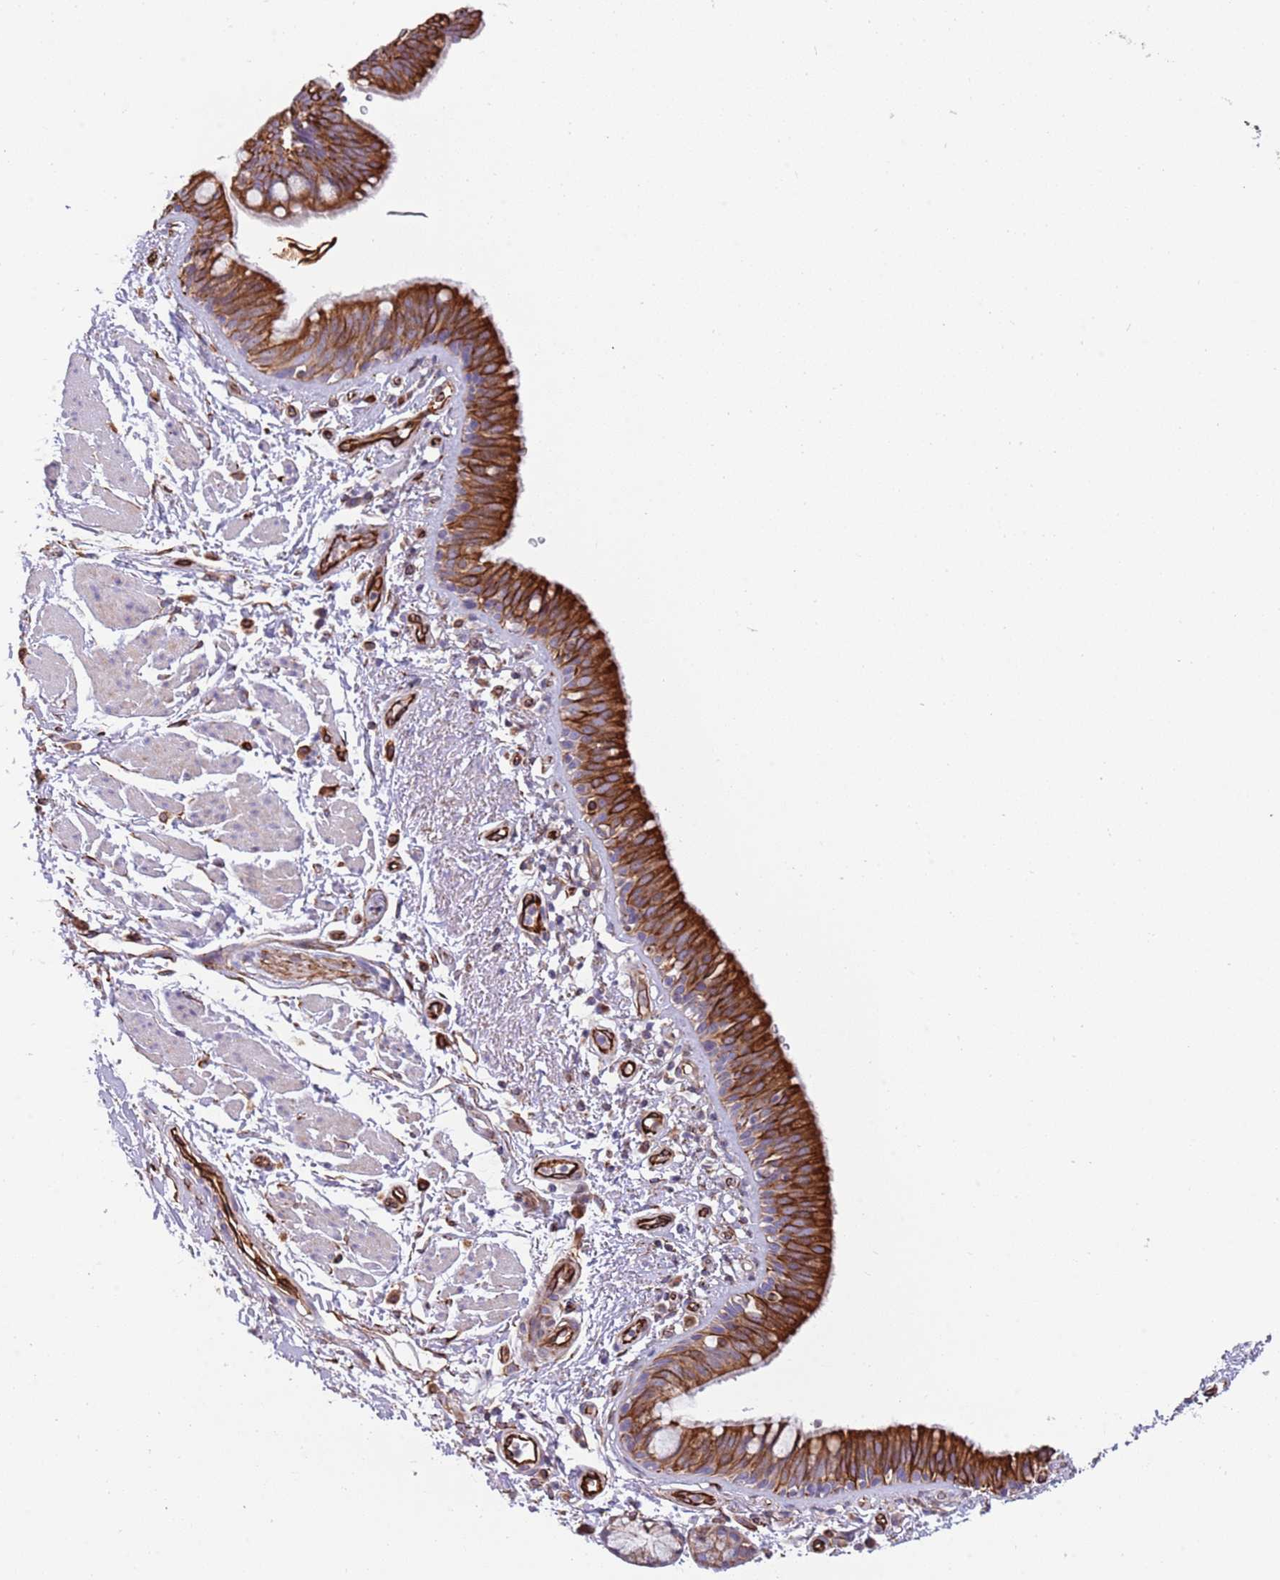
{"staining": {"intensity": "strong", "quantity": ">75%", "location": "cytoplasmic/membranous"}, "tissue": "bronchus", "cell_type": "Respiratory epithelial cells", "image_type": "normal", "snomed": [{"axis": "morphology", "description": "Normal tissue, NOS"}, {"axis": "morphology", "description": "Neoplasm, uncertain whether benign or malignant"}, {"axis": "topography", "description": "Bronchus"}, {"axis": "topography", "description": "Lung"}], "caption": "DAB immunohistochemical staining of benign human bronchus shows strong cytoplasmic/membranous protein positivity in approximately >75% of respiratory epithelial cells.", "gene": "MOGAT1", "patient": {"sex": "male", "age": 55}}